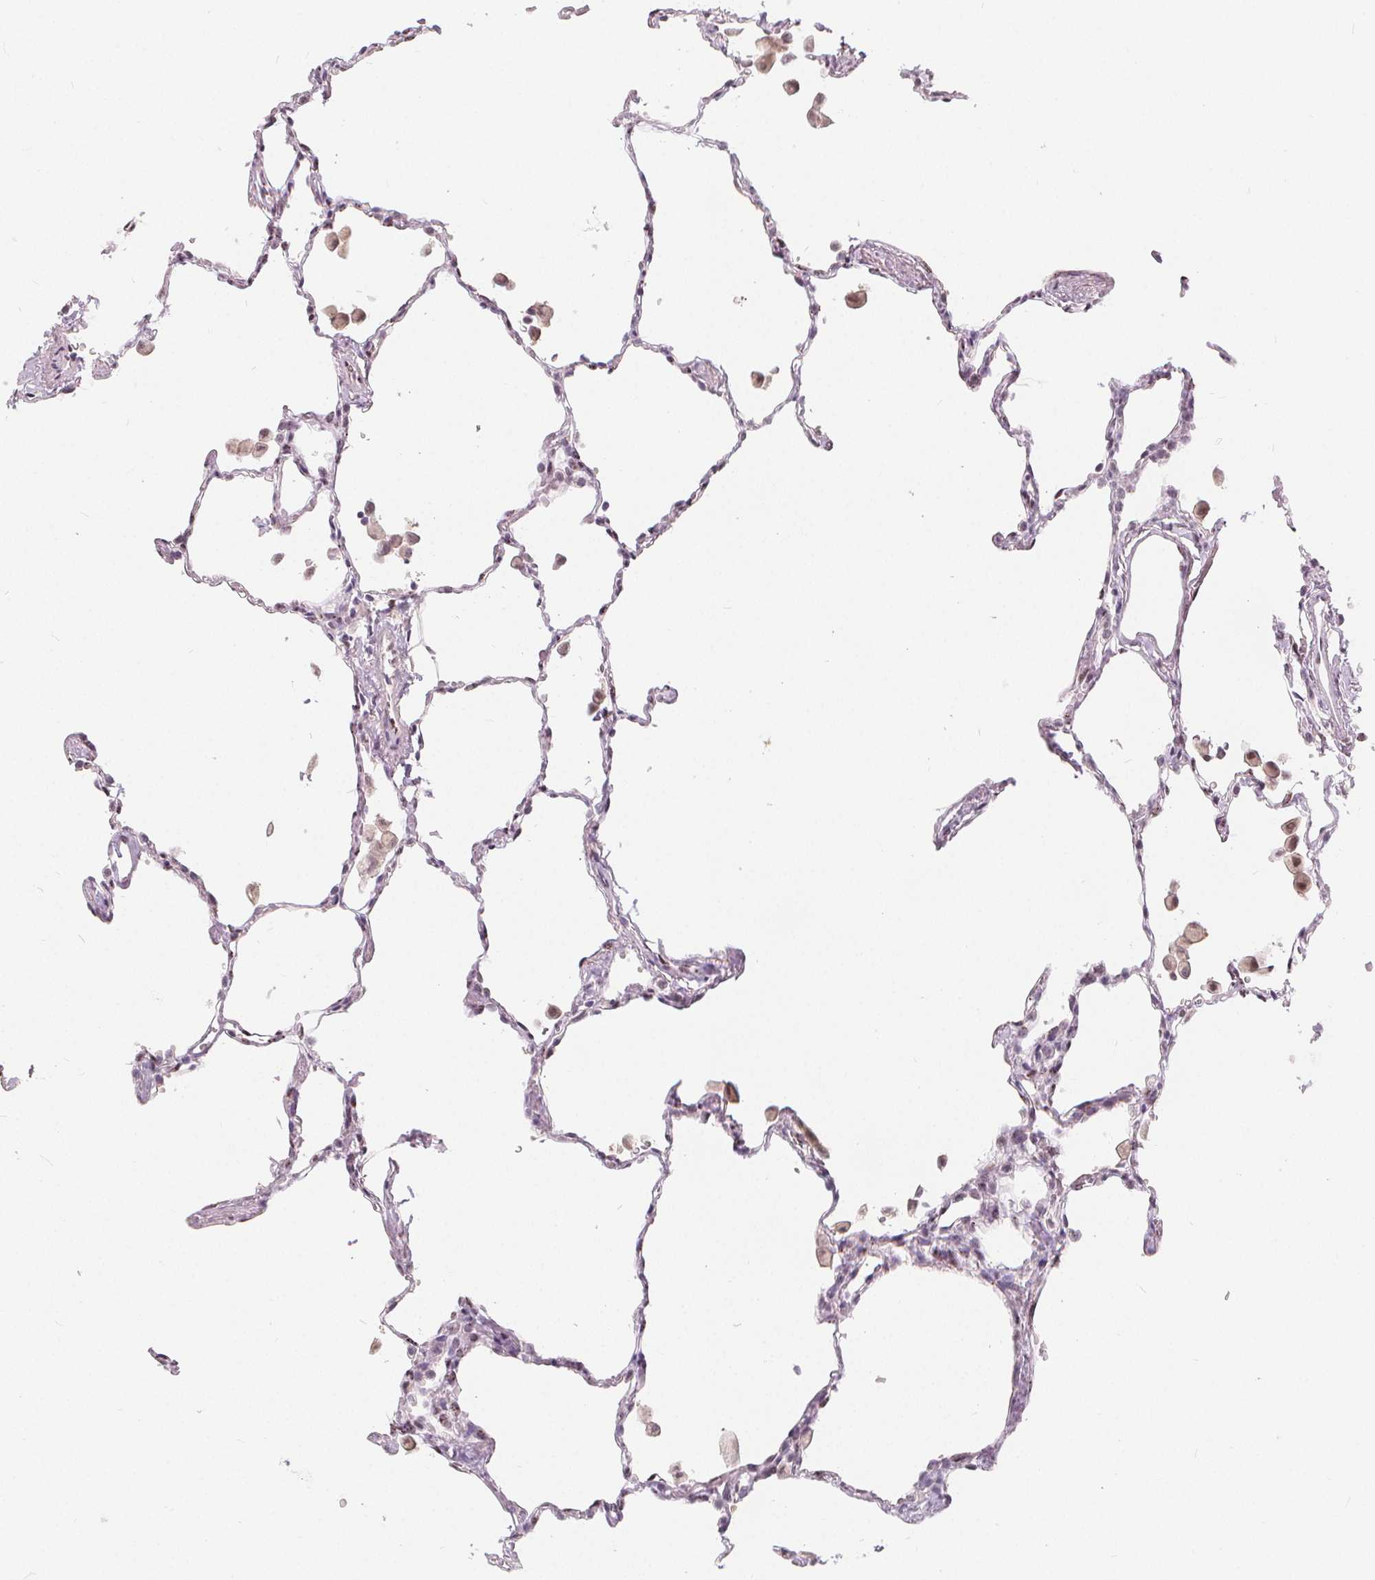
{"staining": {"intensity": "weak", "quantity": "<25%", "location": "cytoplasmic/membranous"}, "tissue": "lung", "cell_type": "Alveolar cells", "image_type": "normal", "snomed": [{"axis": "morphology", "description": "Normal tissue, NOS"}, {"axis": "topography", "description": "Lung"}], "caption": "Immunohistochemistry histopathology image of benign lung stained for a protein (brown), which demonstrates no positivity in alveolar cells.", "gene": "DRC3", "patient": {"sex": "female", "age": 47}}